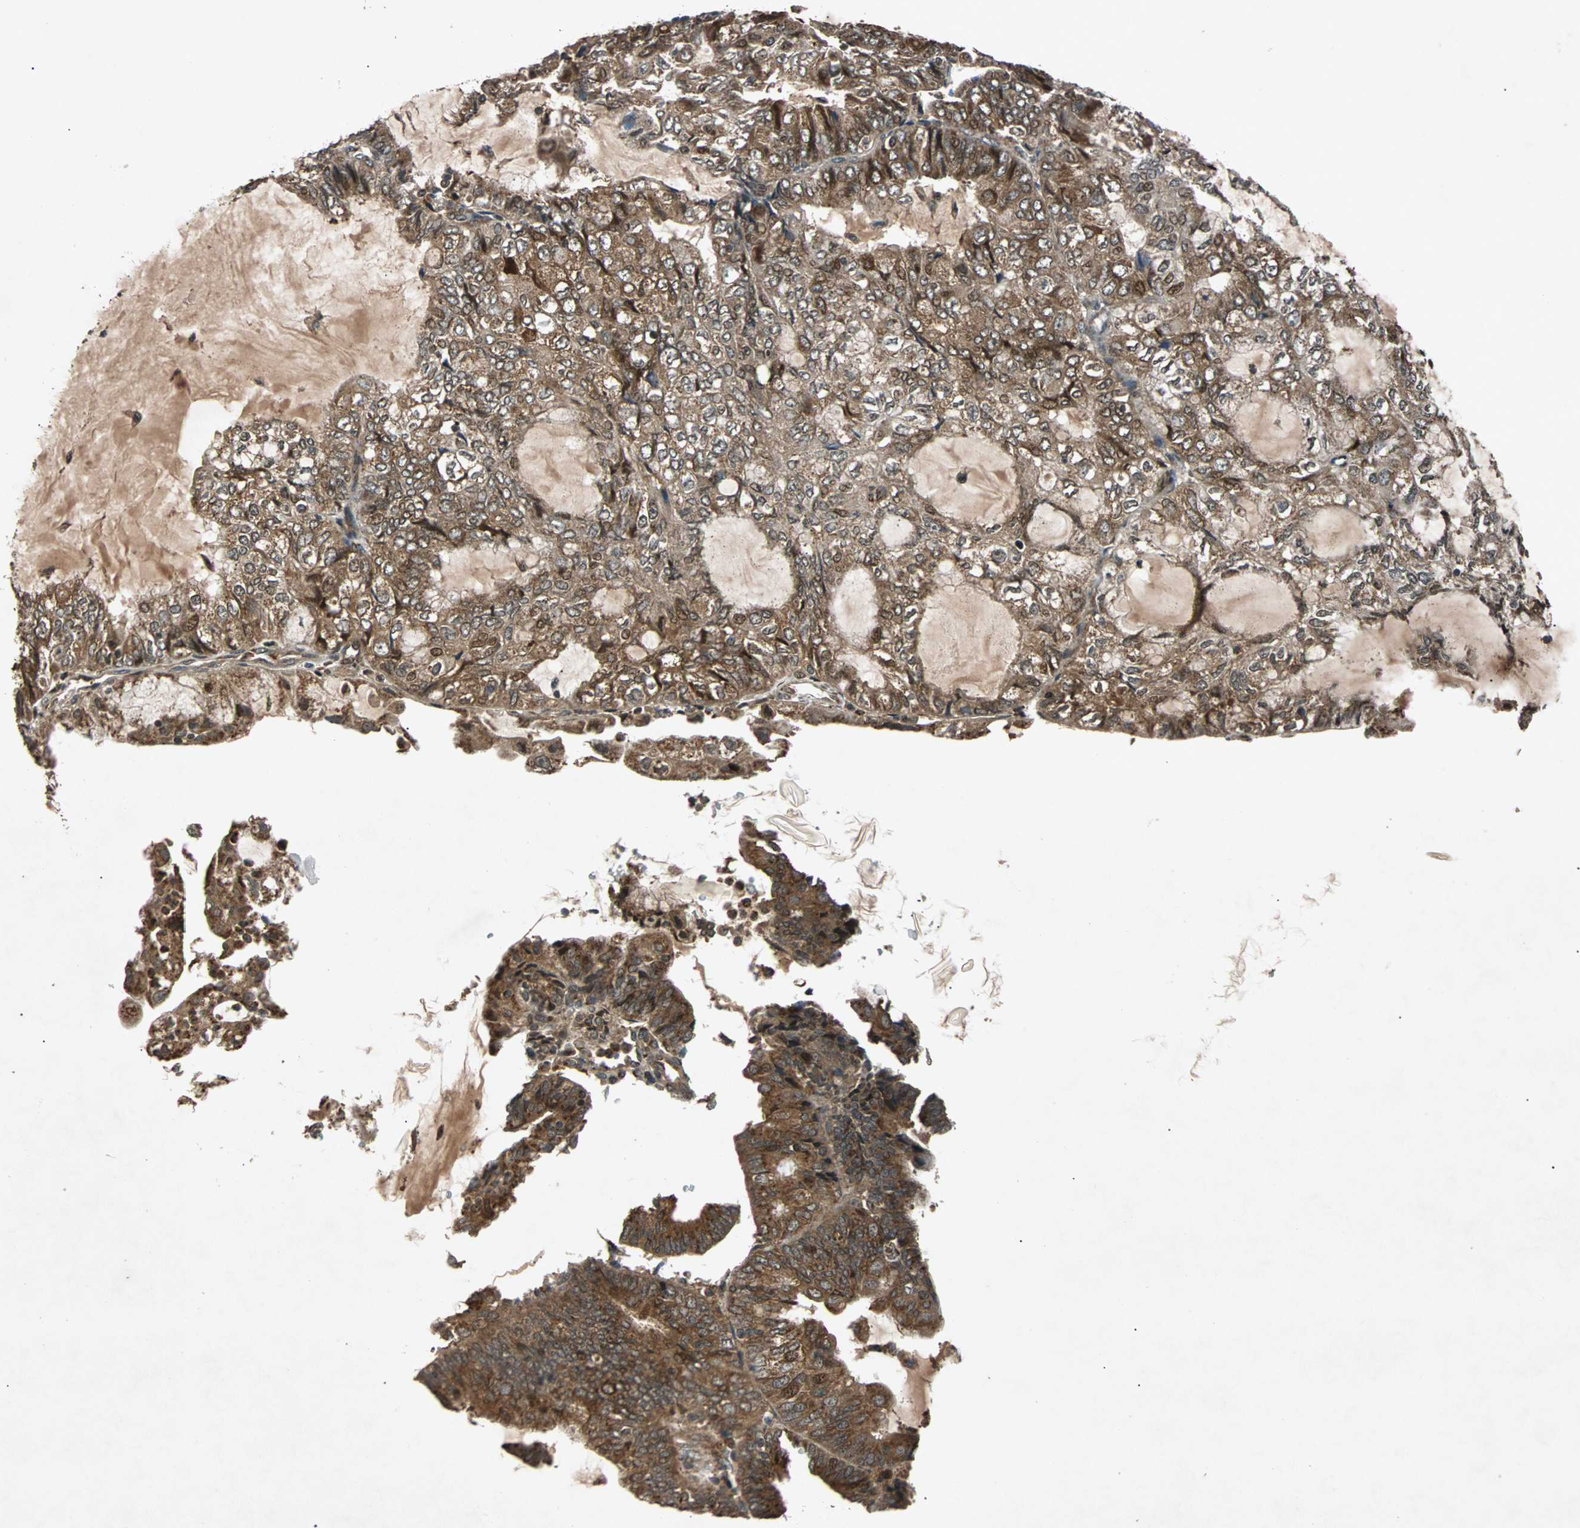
{"staining": {"intensity": "strong", "quantity": ">75%", "location": "cytoplasmic/membranous,nuclear"}, "tissue": "endometrial cancer", "cell_type": "Tumor cells", "image_type": "cancer", "snomed": [{"axis": "morphology", "description": "Adenocarcinoma, NOS"}, {"axis": "topography", "description": "Endometrium"}], "caption": "A high amount of strong cytoplasmic/membranous and nuclear staining is appreciated in about >75% of tumor cells in endometrial adenocarcinoma tissue.", "gene": "USP31", "patient": {"sex": "female", "age": 81}}